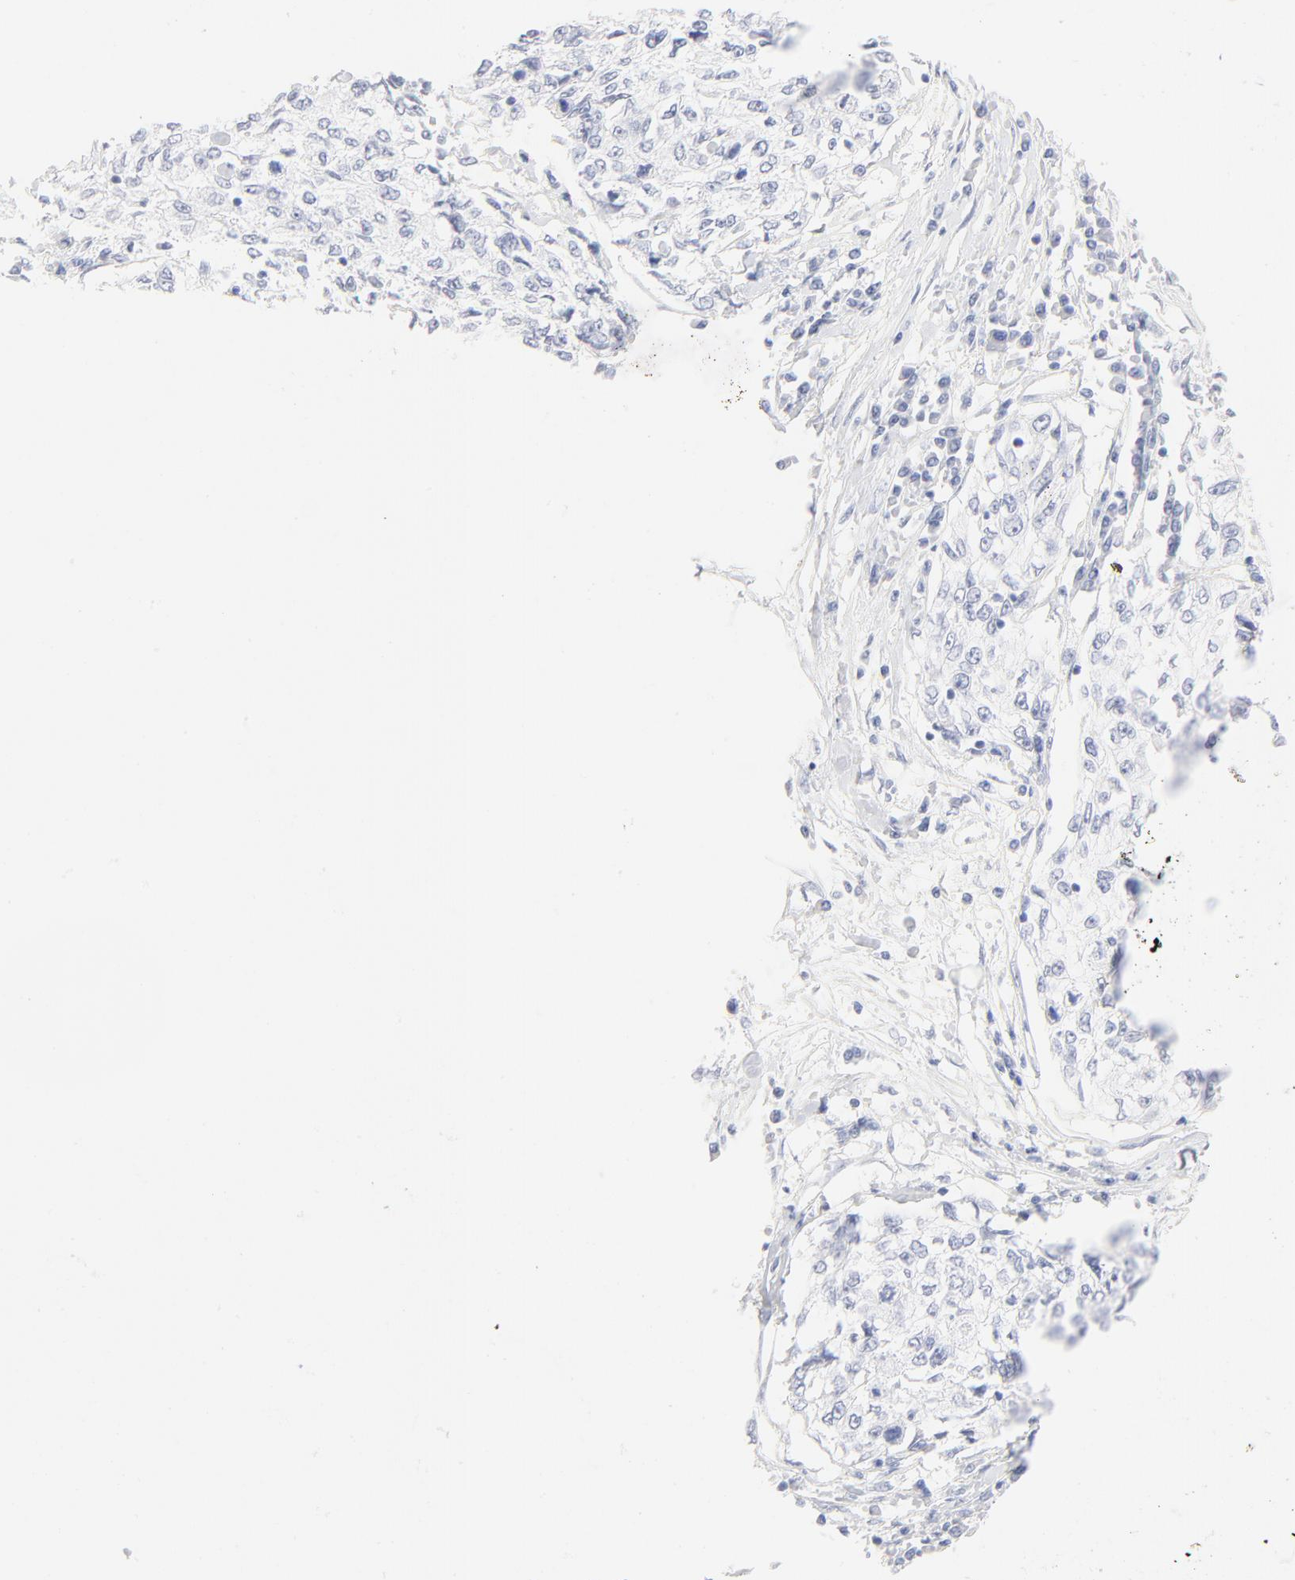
{"staining": {"intensity": "negative", "quantity": "none", "location": "none"}, "tissue": "cervical cancer", "cell_type": "Tumor cells", "image_type": "cancer", "snomed": [{"axis": "morphology", "description": "Normal tissue, NOS"}, {"axis": "morphology", "description": "Squamous cell carcinoma, NOS"}, {"axis": "topography", "description": "Cervix"}], "caption": "Tumor cells are negative for protein expression in human squamous cell carcinoma (cervical).", "gene": "ONECUT1", "patient": {"sex": "female", "age": 45}}